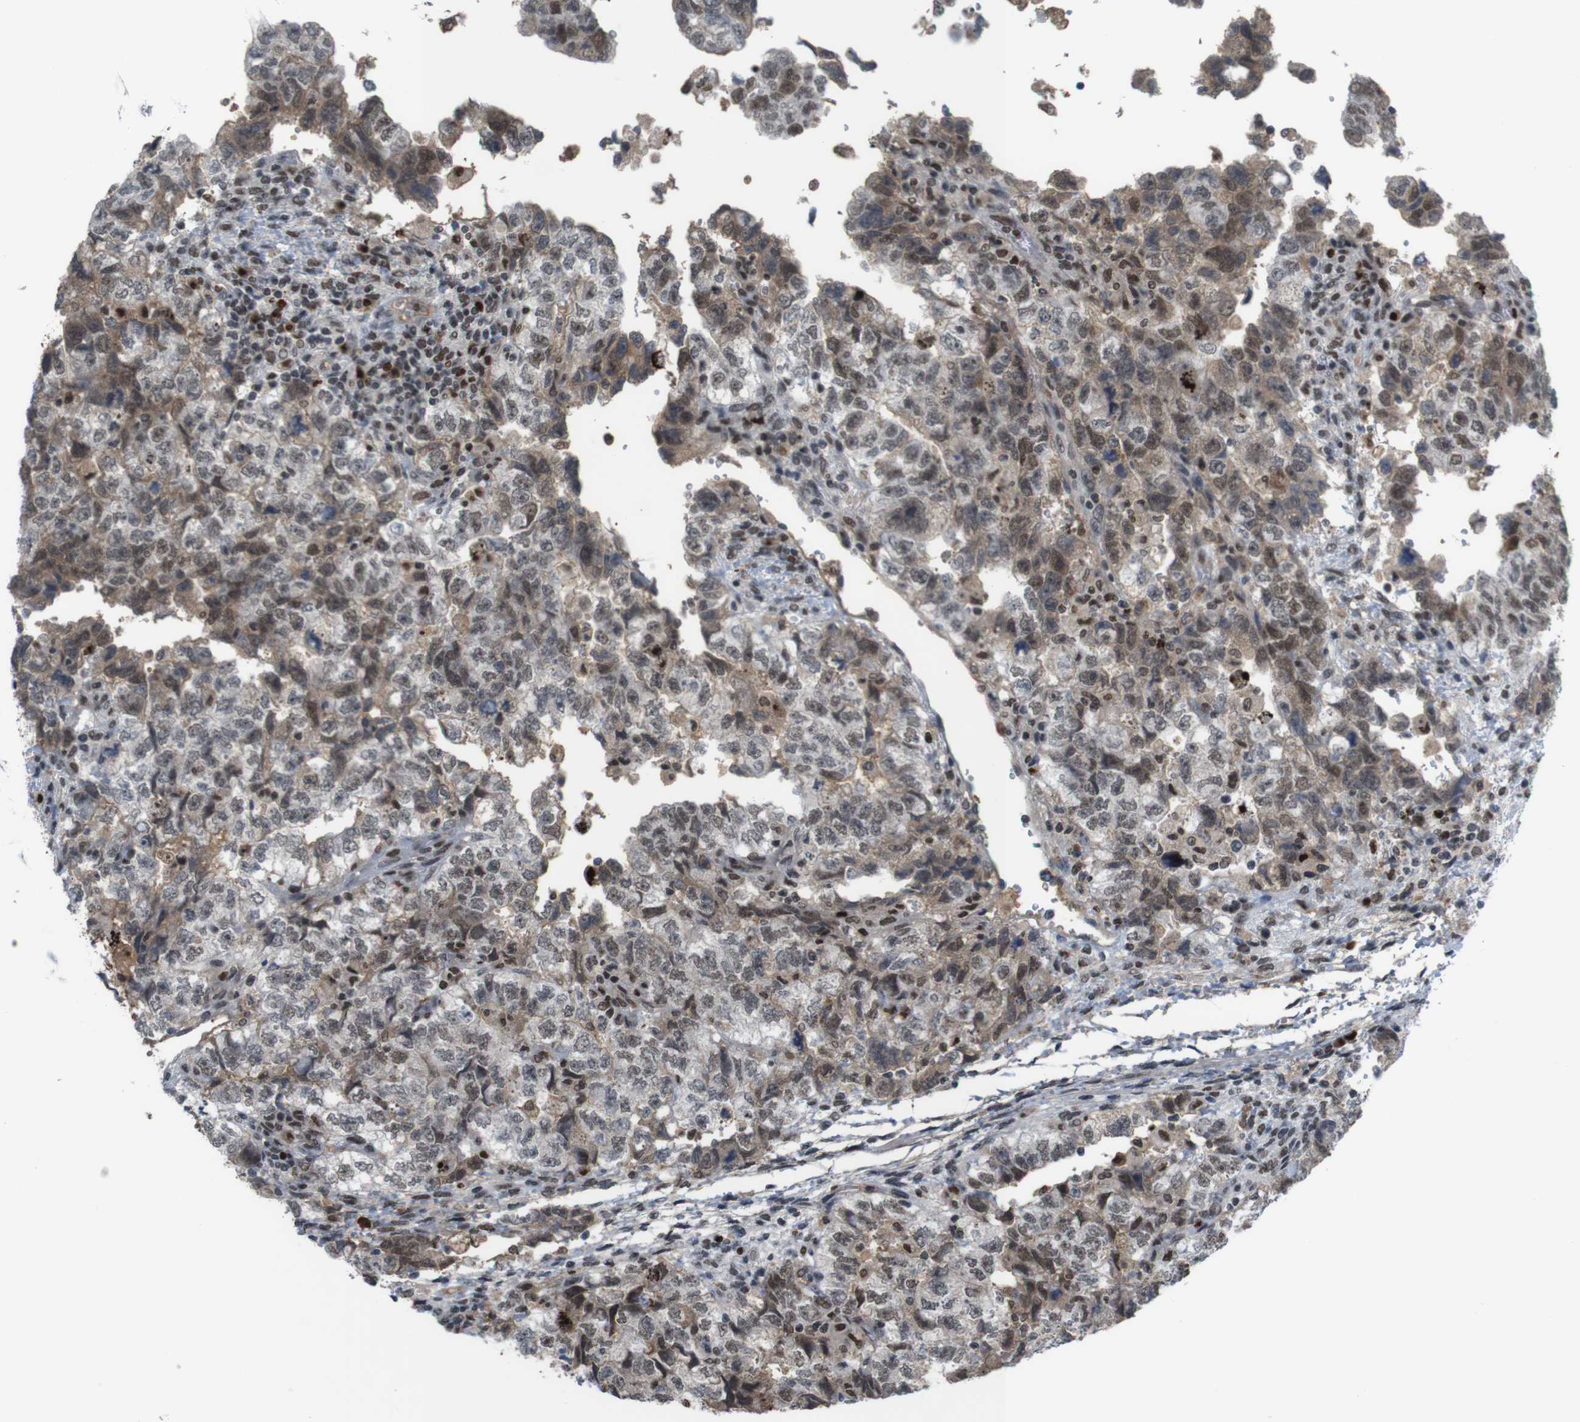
{"staining": {"intensity": "moderate", "quantity": "25%-75%", "location": "cytoplasmic/membranous,nuclear"}, "tissue": "testis cancer", "cell_type": "Tumor cells", "image_type": "cancer", "snomed": [{"axis": "morphology", "description": "Carcinoma, Embryonal, NOS"}, {"axis": "topography", "description": "Testis"}], "caption": "Immunohistochemistry (DAB) staining of testis cancer demonstrates moderate cytoplasmic/membranous and nuclear protein staining in about 25%-75% of tumor cells. The protein of interest is stained brown, and the nuclei are stained in blue (DAB (3,3'-diaminobenzidine) IHC with brightfield microscopy, high magnification).", "gene": "SUB1", "patient": {"sex": "male", "age": 36}}